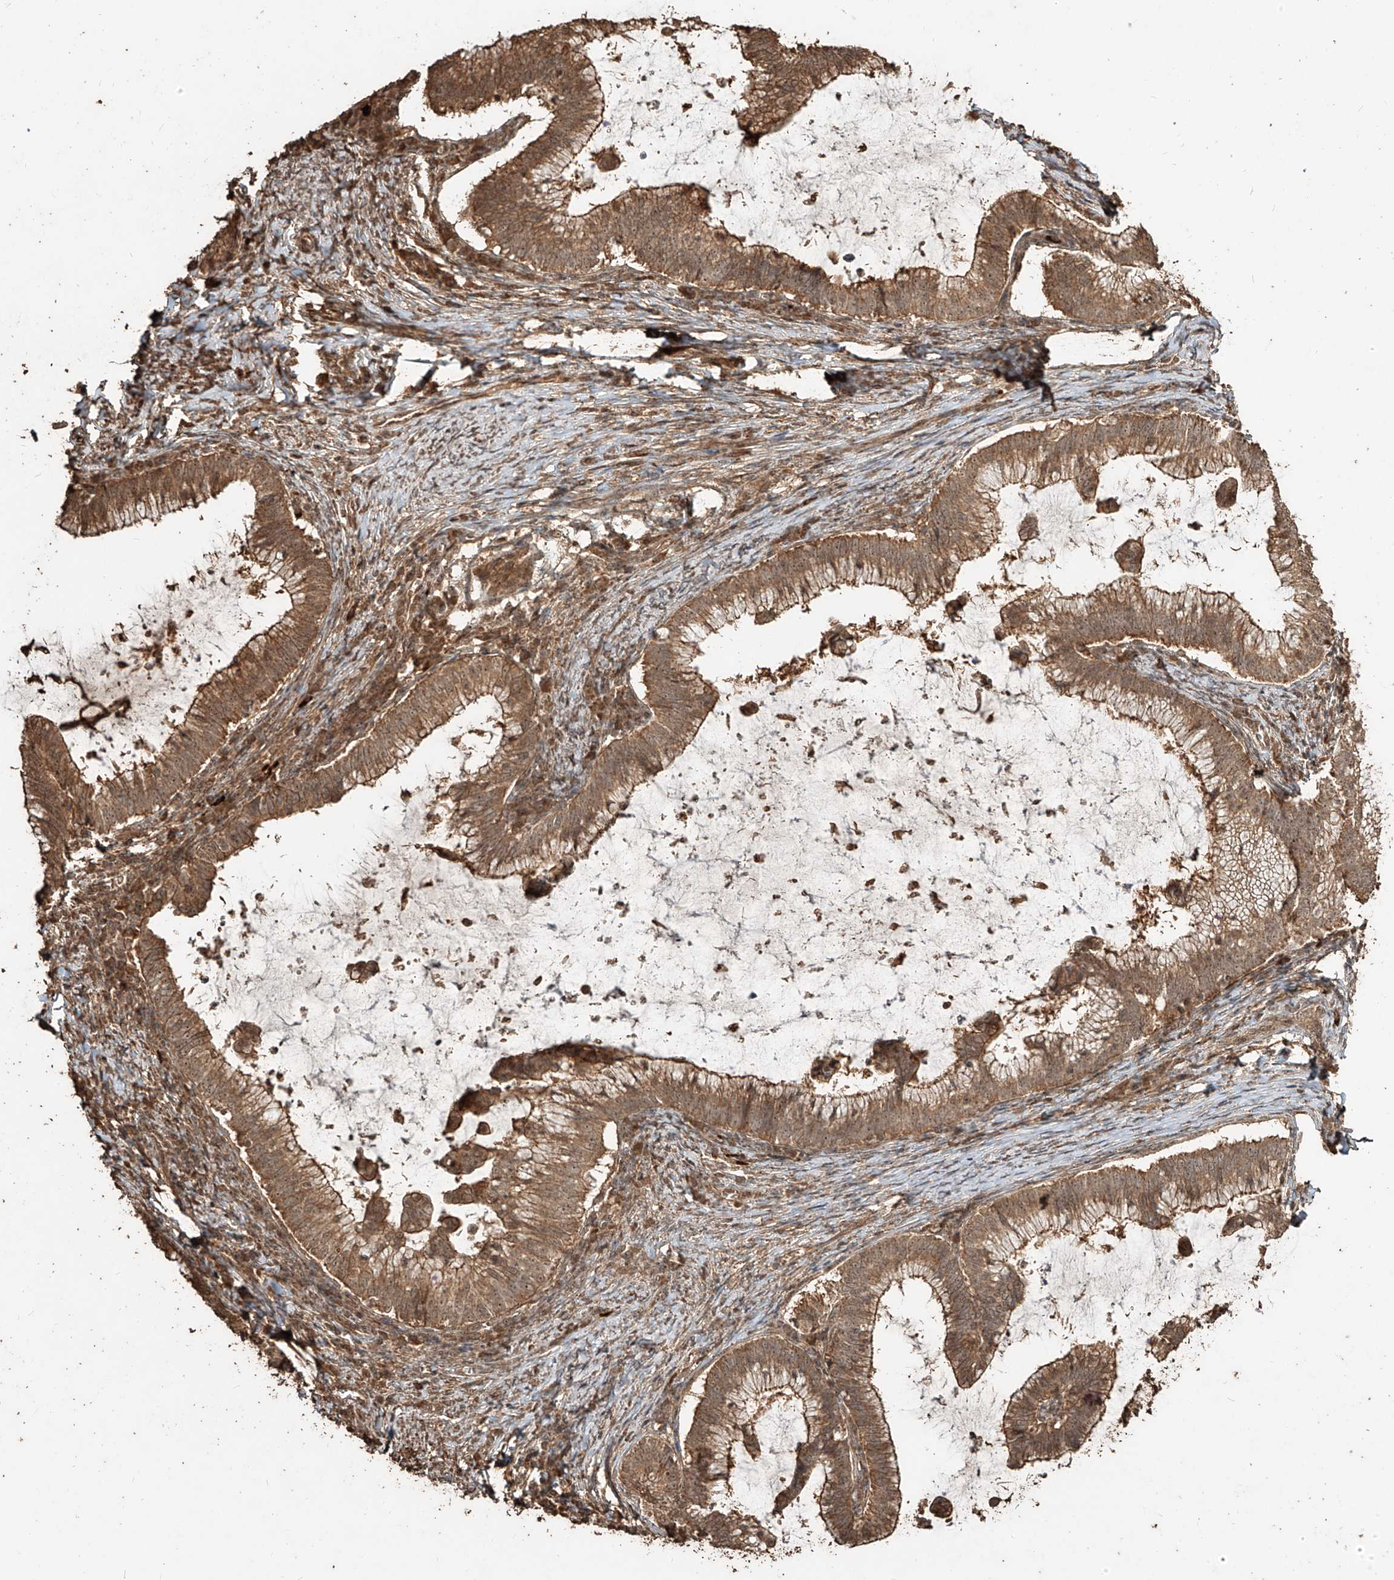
{"staining": {"intensity": "moderate", "quantity": ">75%", "location": "cytoplasmic/membranous,nuclear"}, "tissue": "cervical cancer", "cell_type": "Tumor cells", "image_type": "cancer", "snomed": [{"axis": "morphology", "description": "Adenocarcinoma, NOS"}, {"axis": "topography", "description": "Cervix"}], "caption": "IHC photomicrograph of neoplastic tissue: adenocarcinoma (cervical) stained using IHC exhibits medium levels of moderate protein expression localized specifically in the cytoplasmic/membranous and nuclear of tumor cells, appearing as a cytoplasmic/membranous and nuclear brown color.", "gene": "ZNF660", "patient": {"sex": "female", "age": 36}}